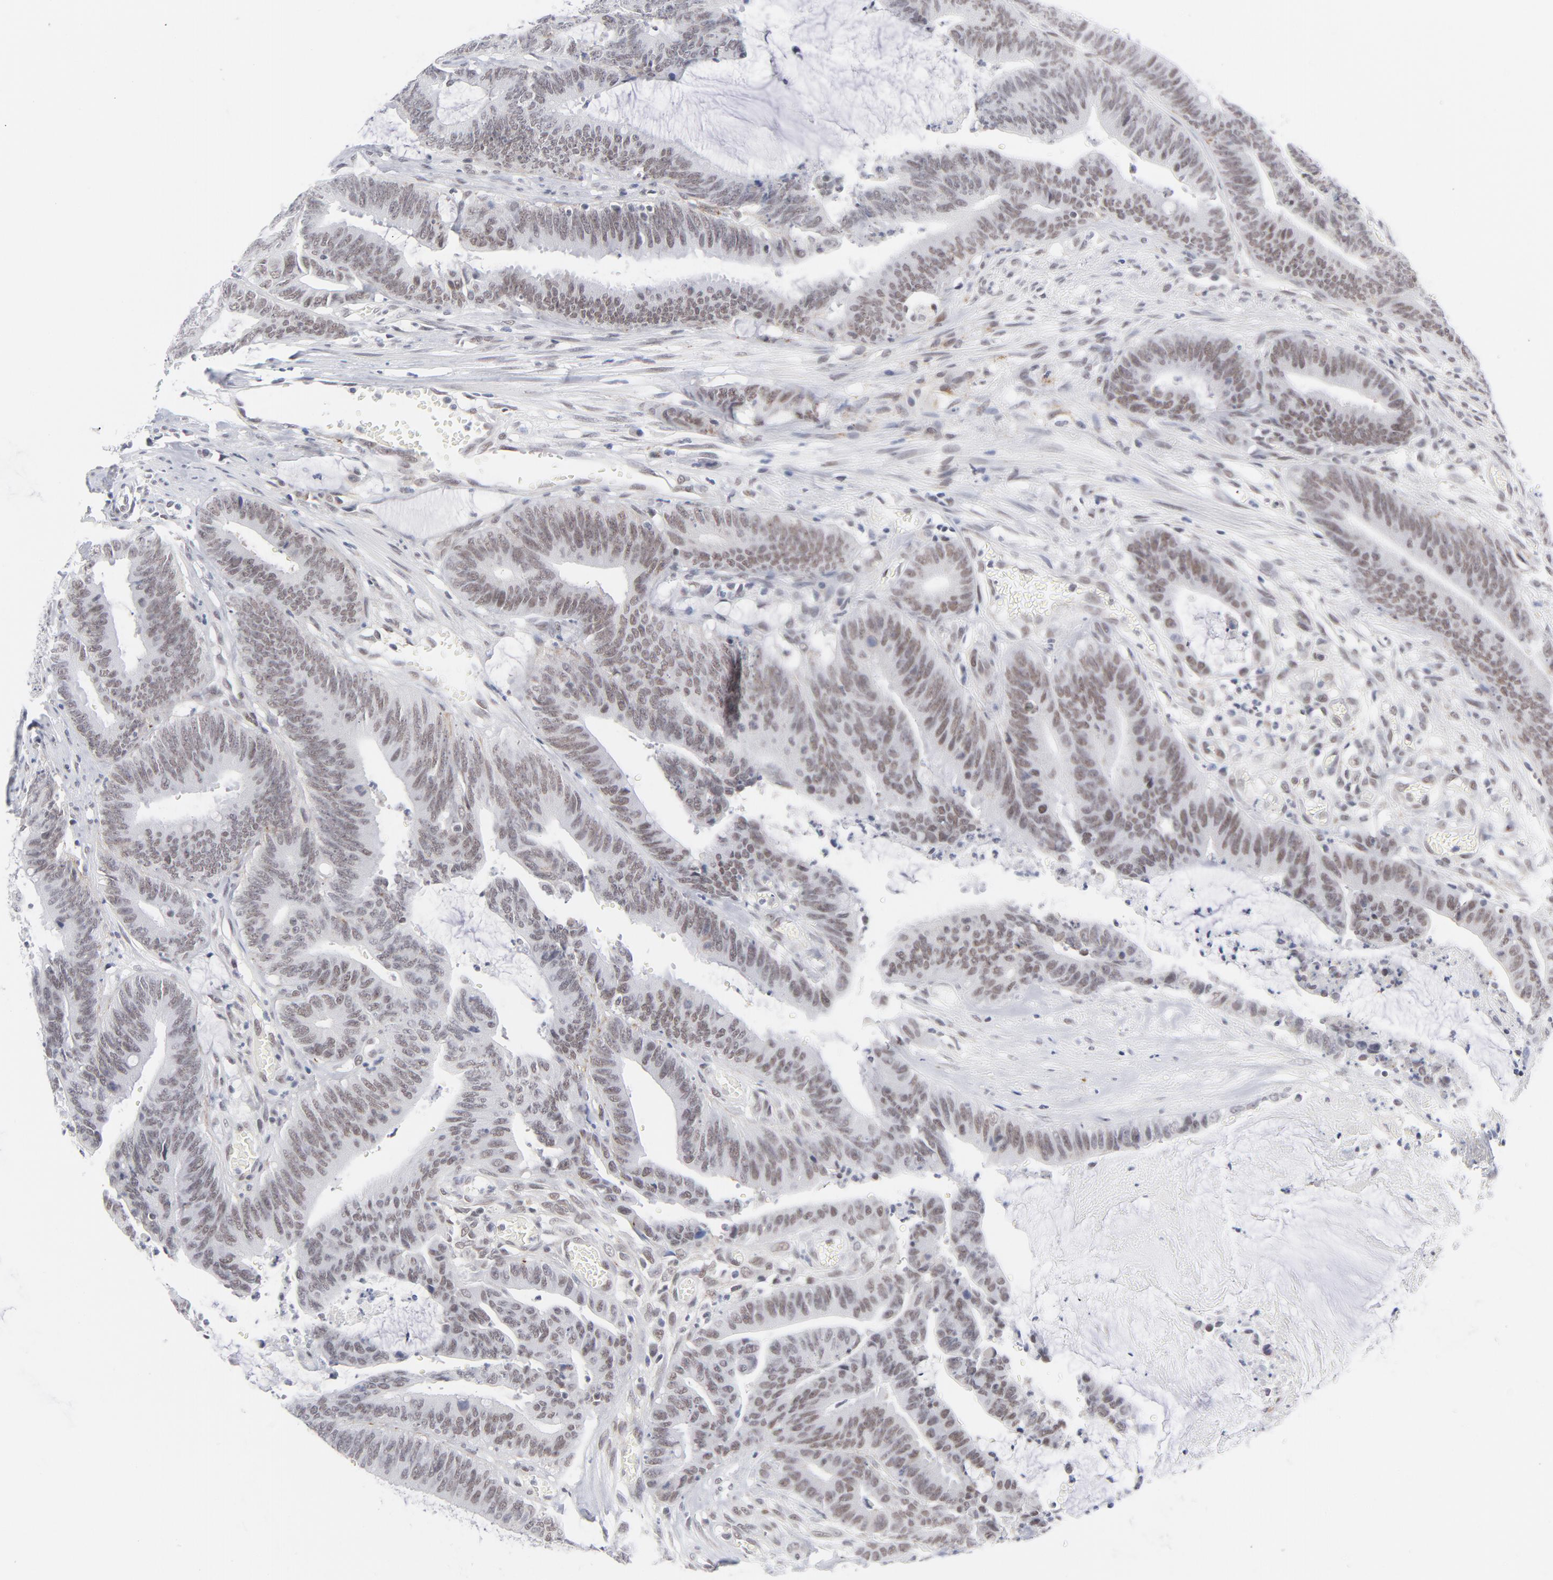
{"staining": {"intensity": "moderate", "quantity": ">75%", "location": "nuclear"}, "tissue": "colorectal cancer", "cell_type": "Tumor cells", "image_type": "cancer", "snomed": [{"axis": "morphology", "description": "Adenocarcinoma, NOS"}, {"axis": "topography", "description": "Rectum"}], "caption": "A micrograph showing moderate nuclear expression in about >75% of tumor cells in colorectal cancer, as visualized by brown immunohistochemical staining.", "gene": "BAP1", "patient": {"sex": "female", "age": 66}}